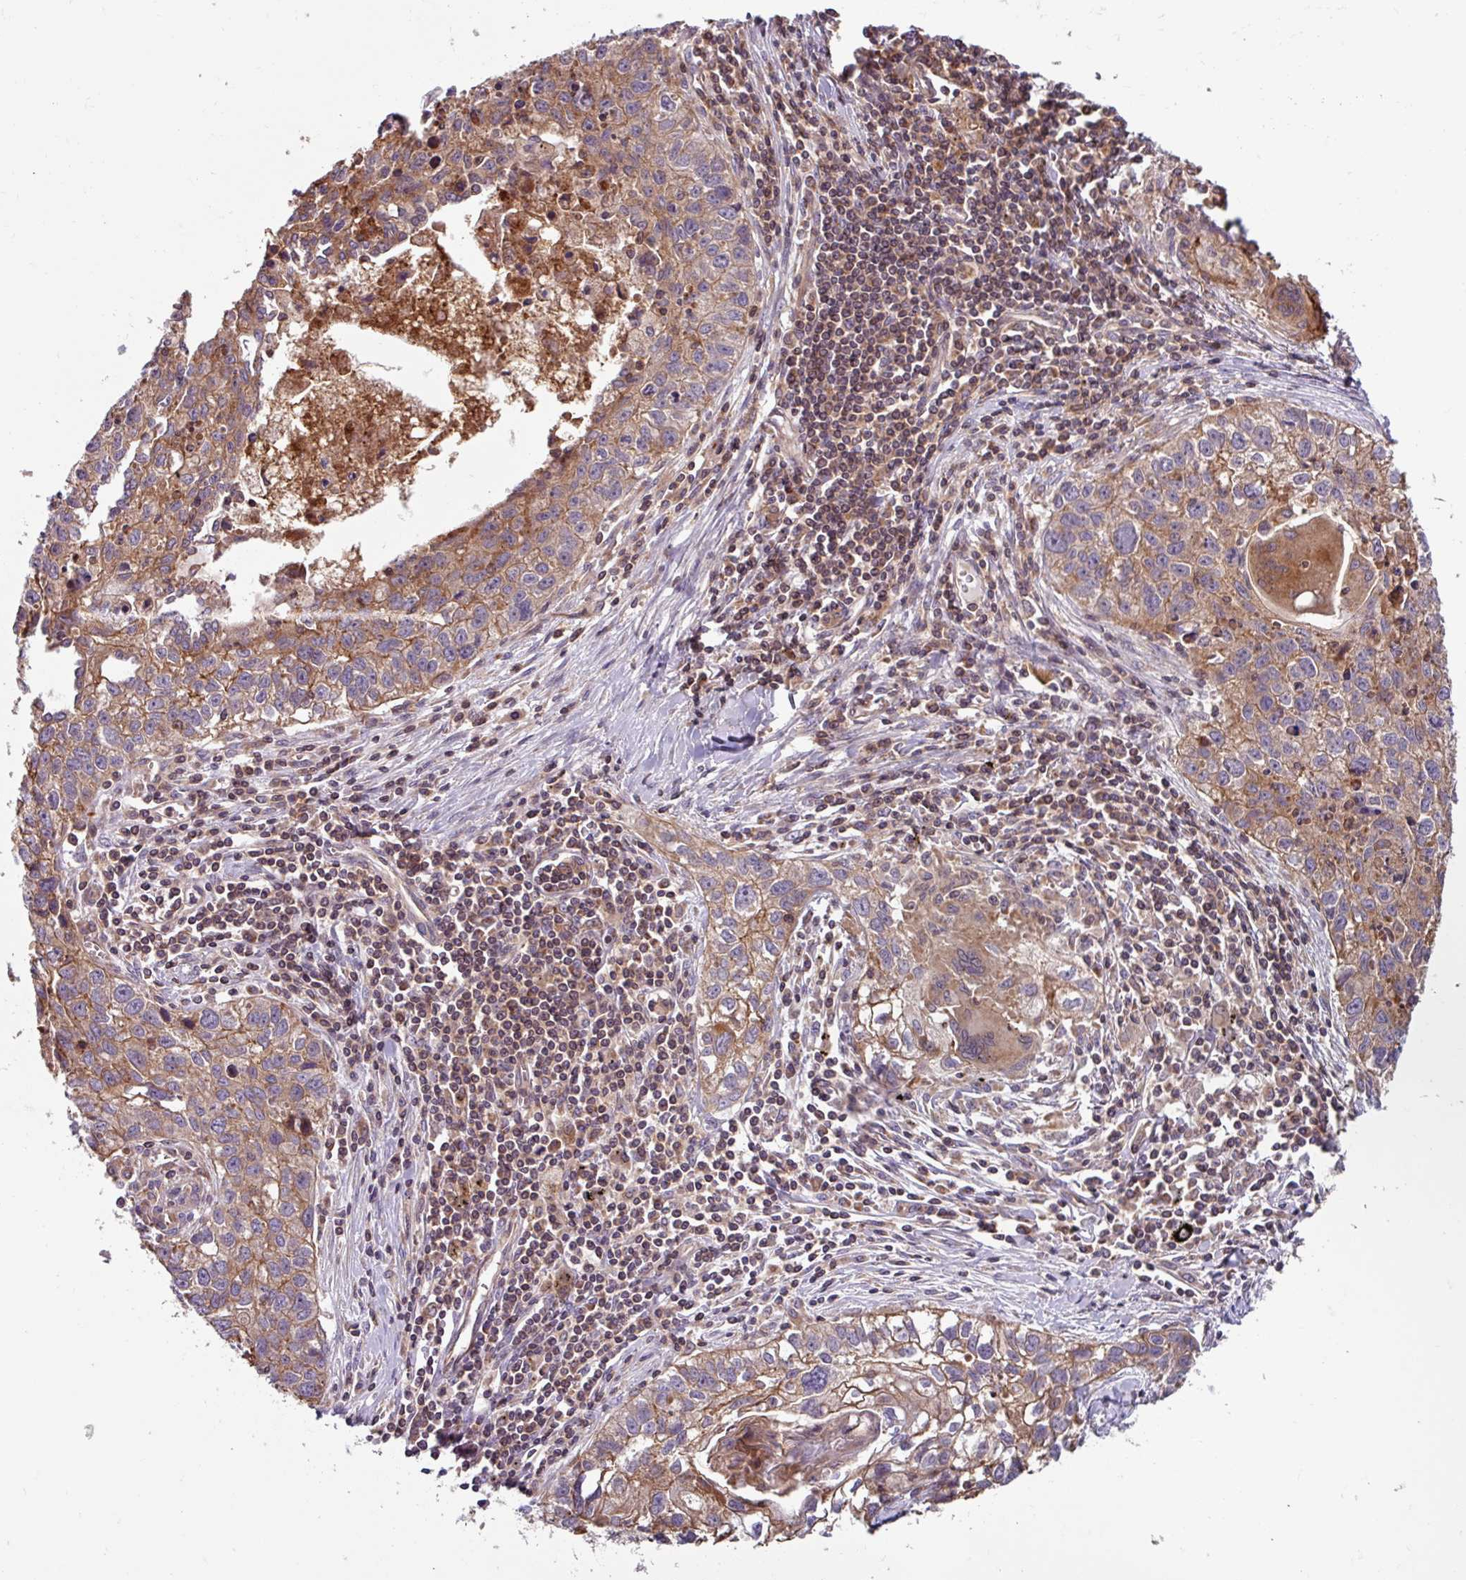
{"staining": {"intensity": "moderate", "quantity": ">75%", "location": "cytoplasmic/membranous"}, "tissue": "lung cancer", "cell_type": "Tumor cells", "image_type": "cancer", "snomed": [{"axis": "morphology", "description": "Squamous cell carcinoma, NOS"}, {"axis": "topography", "description": "Lung"}], "caption": "This is a micrograph of IHC staining of lung cancer, which shows moderate positivity in the cytoplasmic/membranous of tumor cells.", "gene": "PLEKHD1", "patient": {"sex": "male", "age": 74}}